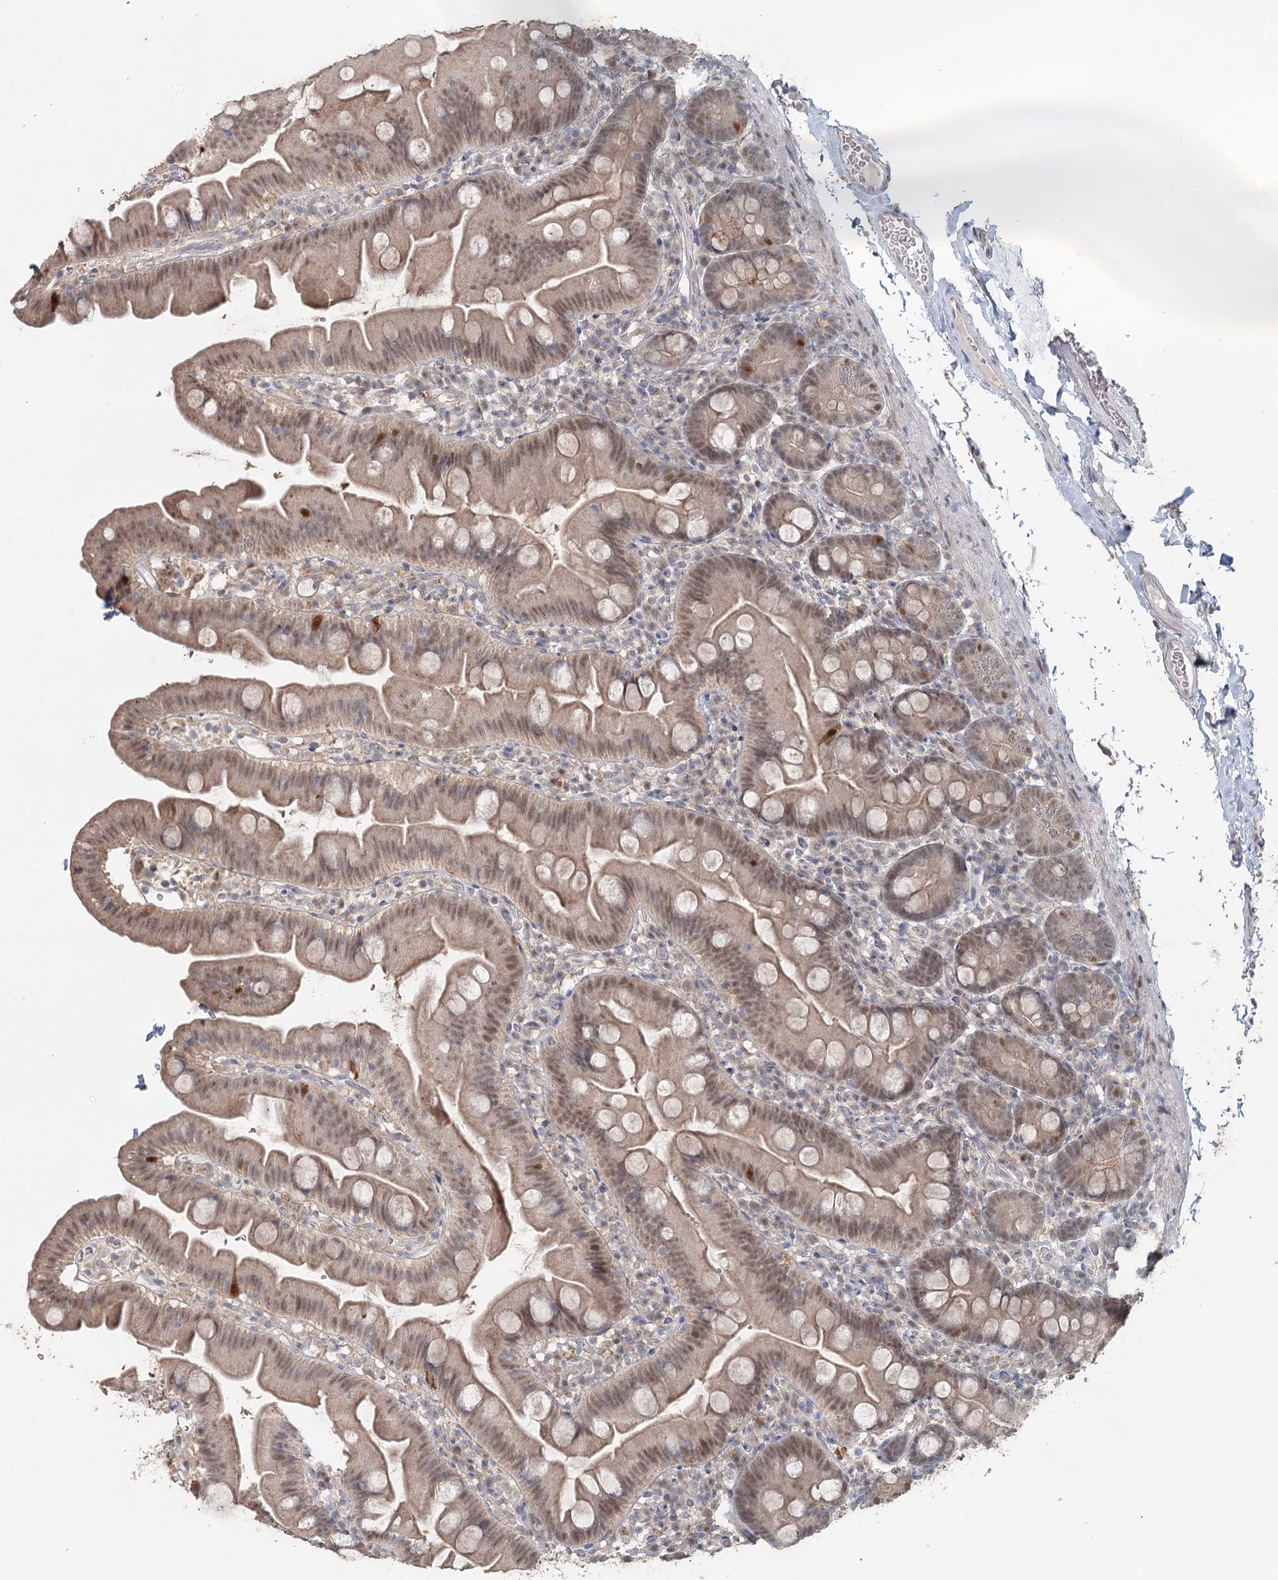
{"staining": {"intensity": "weak", "quantity": "25%-75%", "location": "nuclear"}, "tissue": "small intestine", "cell_type": "Glandular cells", "image_type": "normal", "snomed": [{"axis": "morphology", "description": "Normal tissue, NOS"}, {"axis": "topography", "description": "Small intestine"}], "caption": "Protein positivity by immunohistochemistry (IHC) exhibits weak nuclear expression in approximately 25%-75% of glandular cells in normal small intestine. (Stains: DAB in brown, nuclei in blue, Microscopy: brightfield microscopy at high magnification).", "gene": "ADK", "patient": {"sex": "female", "age": 68}}